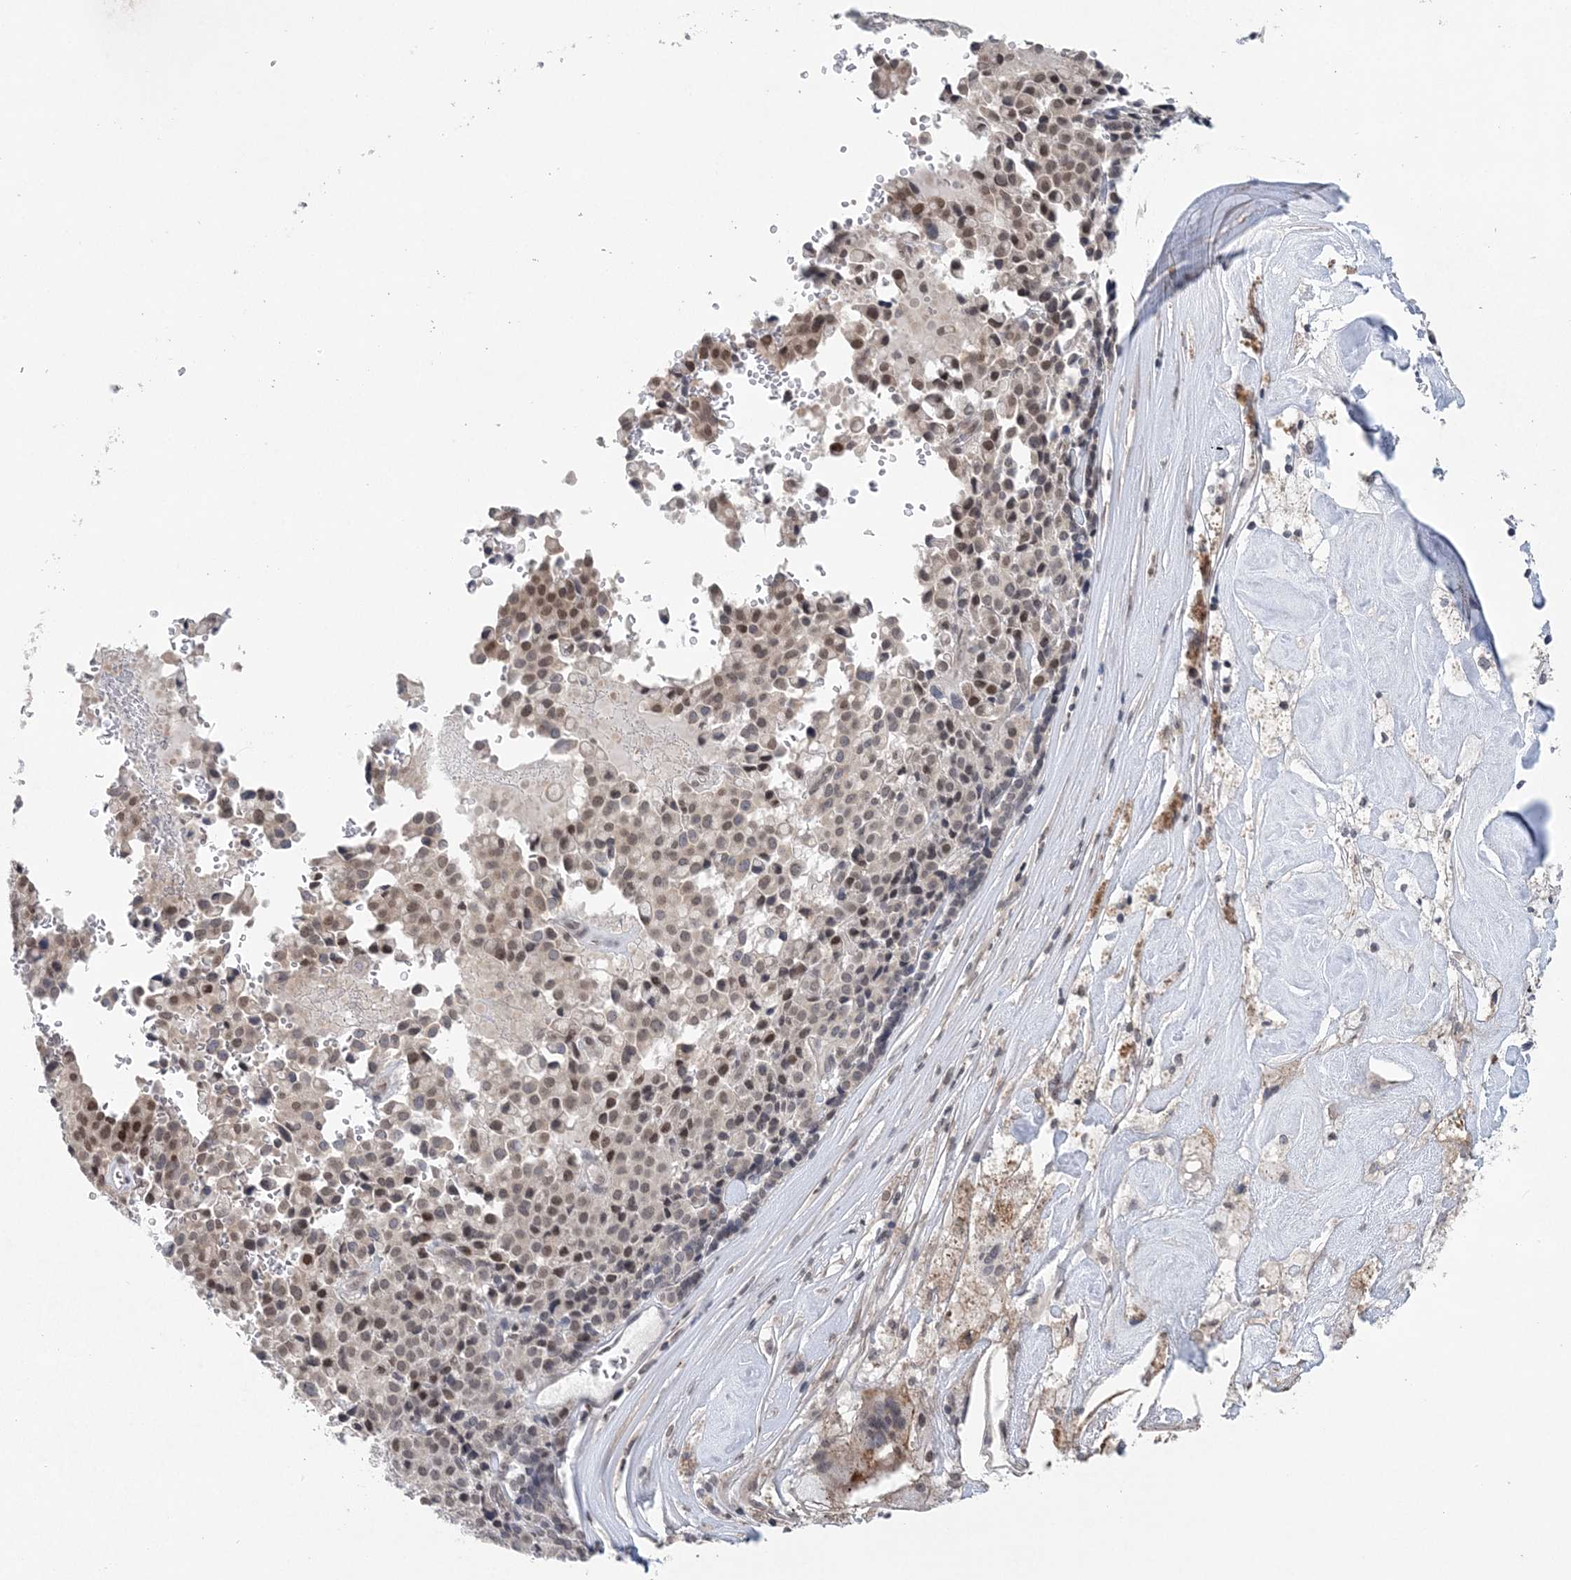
{"staining": {"intensity": "moderate", "quantity": ">75%", "location": "nuclear"}, "tissue": "pancreatic cancer", "cell_type": "Tumor cells", "image_type": "cancer", "snomed": [{"axis": "morphology", "description": "Adenocarcinoma, NOS"}, {"axis": "topography", "description": "Pancreas"}], "caption": "IHC histopathology image of neoplastic tissue: human pancreatic cancer stained using immunohistochemistry displays medium levels of moderate protein expression localized specifically in the nuclear of tumor cells, appearing as a nuclear brown color.", "gene": "CCDC152", "patient": {"sex": "male", "age": 65}}